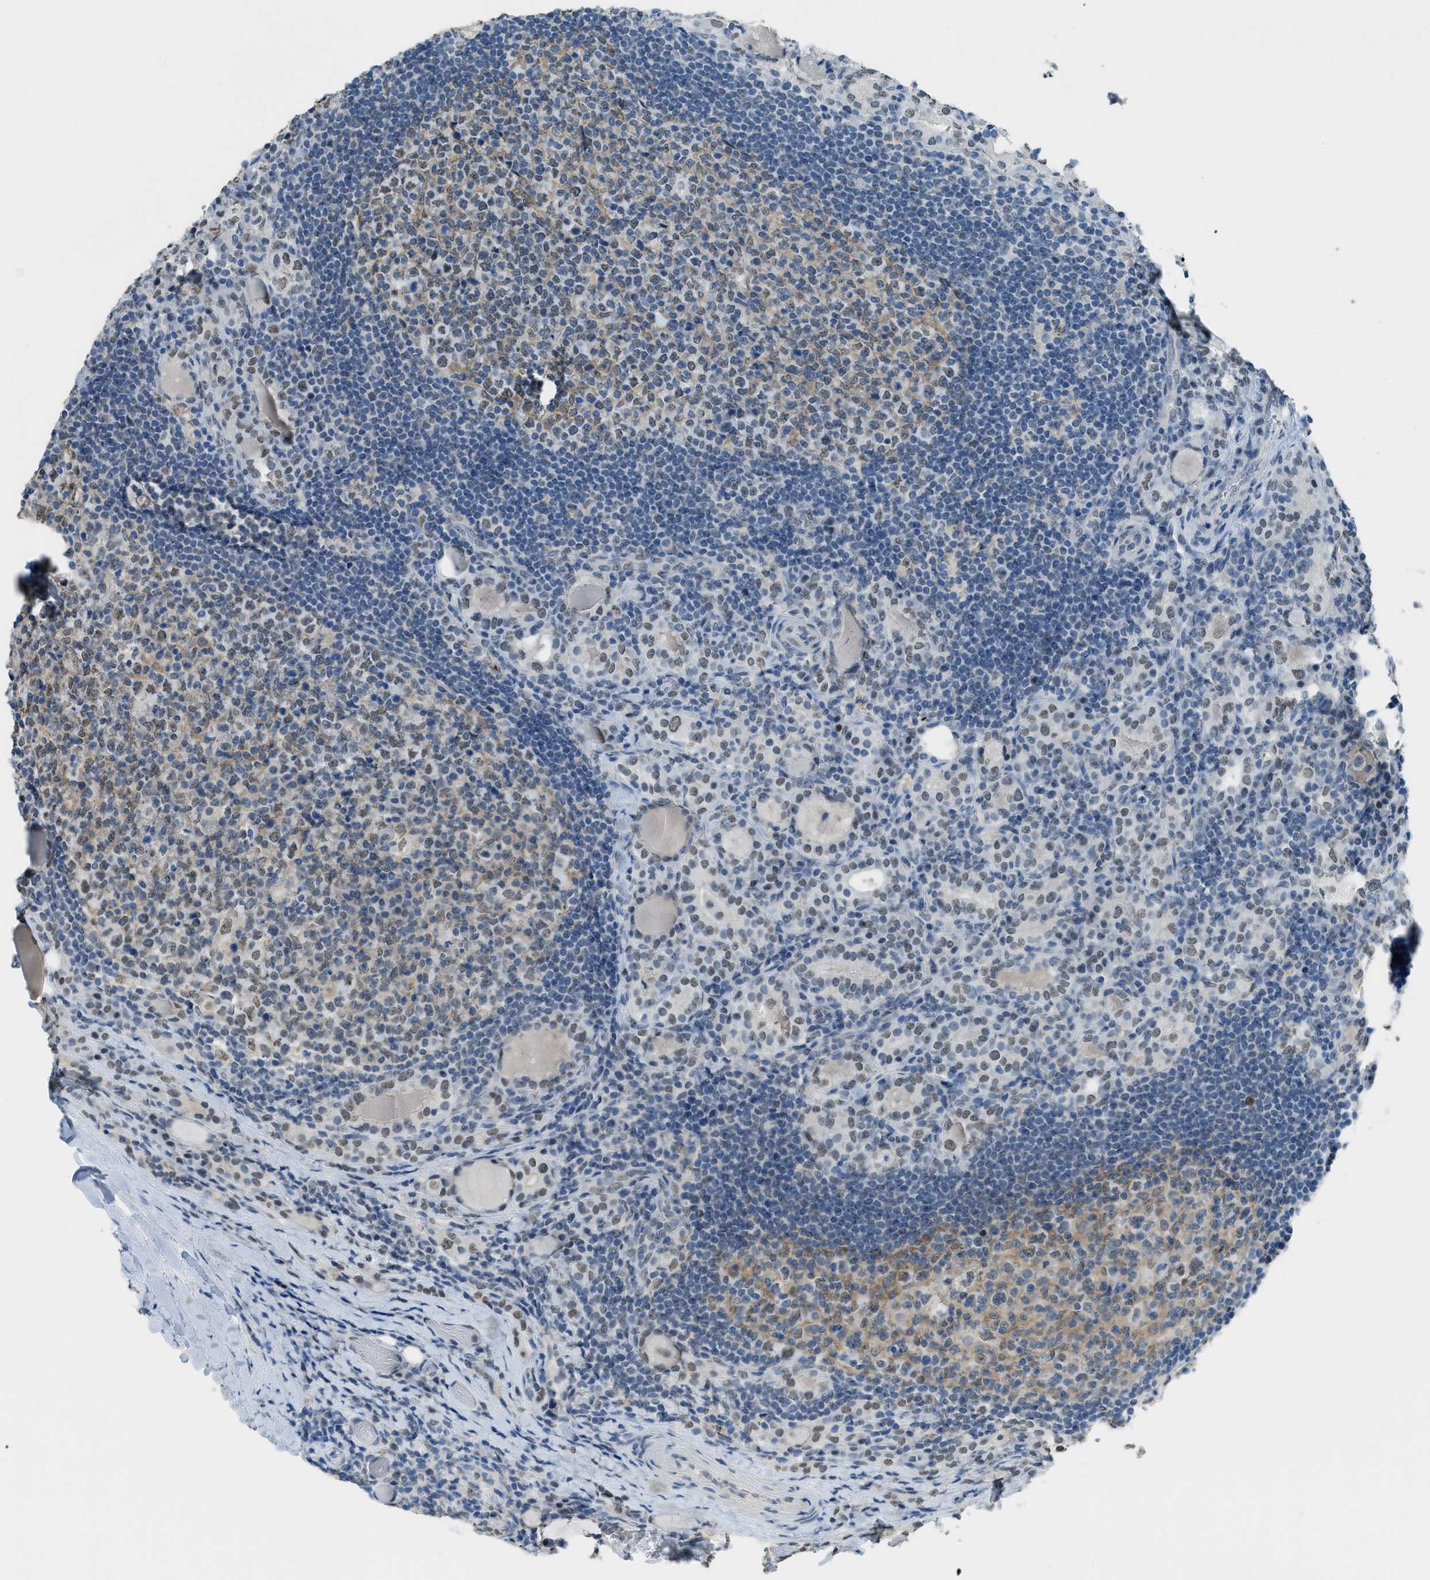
{"staining": {"intensity": "moderate", "quantity": ">75%", "location": "nuclear"}, "tissue": "thyroid cancer", "cell_type": "Tumor cells", "image_type": "cancer", "snomed": [{"axis": "morphology", "description": "Papillary adenocarcinoma, NOS"}, {"axis": "topography", "description": "Thyroid gland"}], "caption": "Immunohistochemical staining of thyroid cancer displays moderate nuclear protein expression in approximately >75% of tumor cells. (IHC, brightfield microscopy, high magnification).", "gene": "TTC13", "patient": {"sex": "female", "age": 42}}